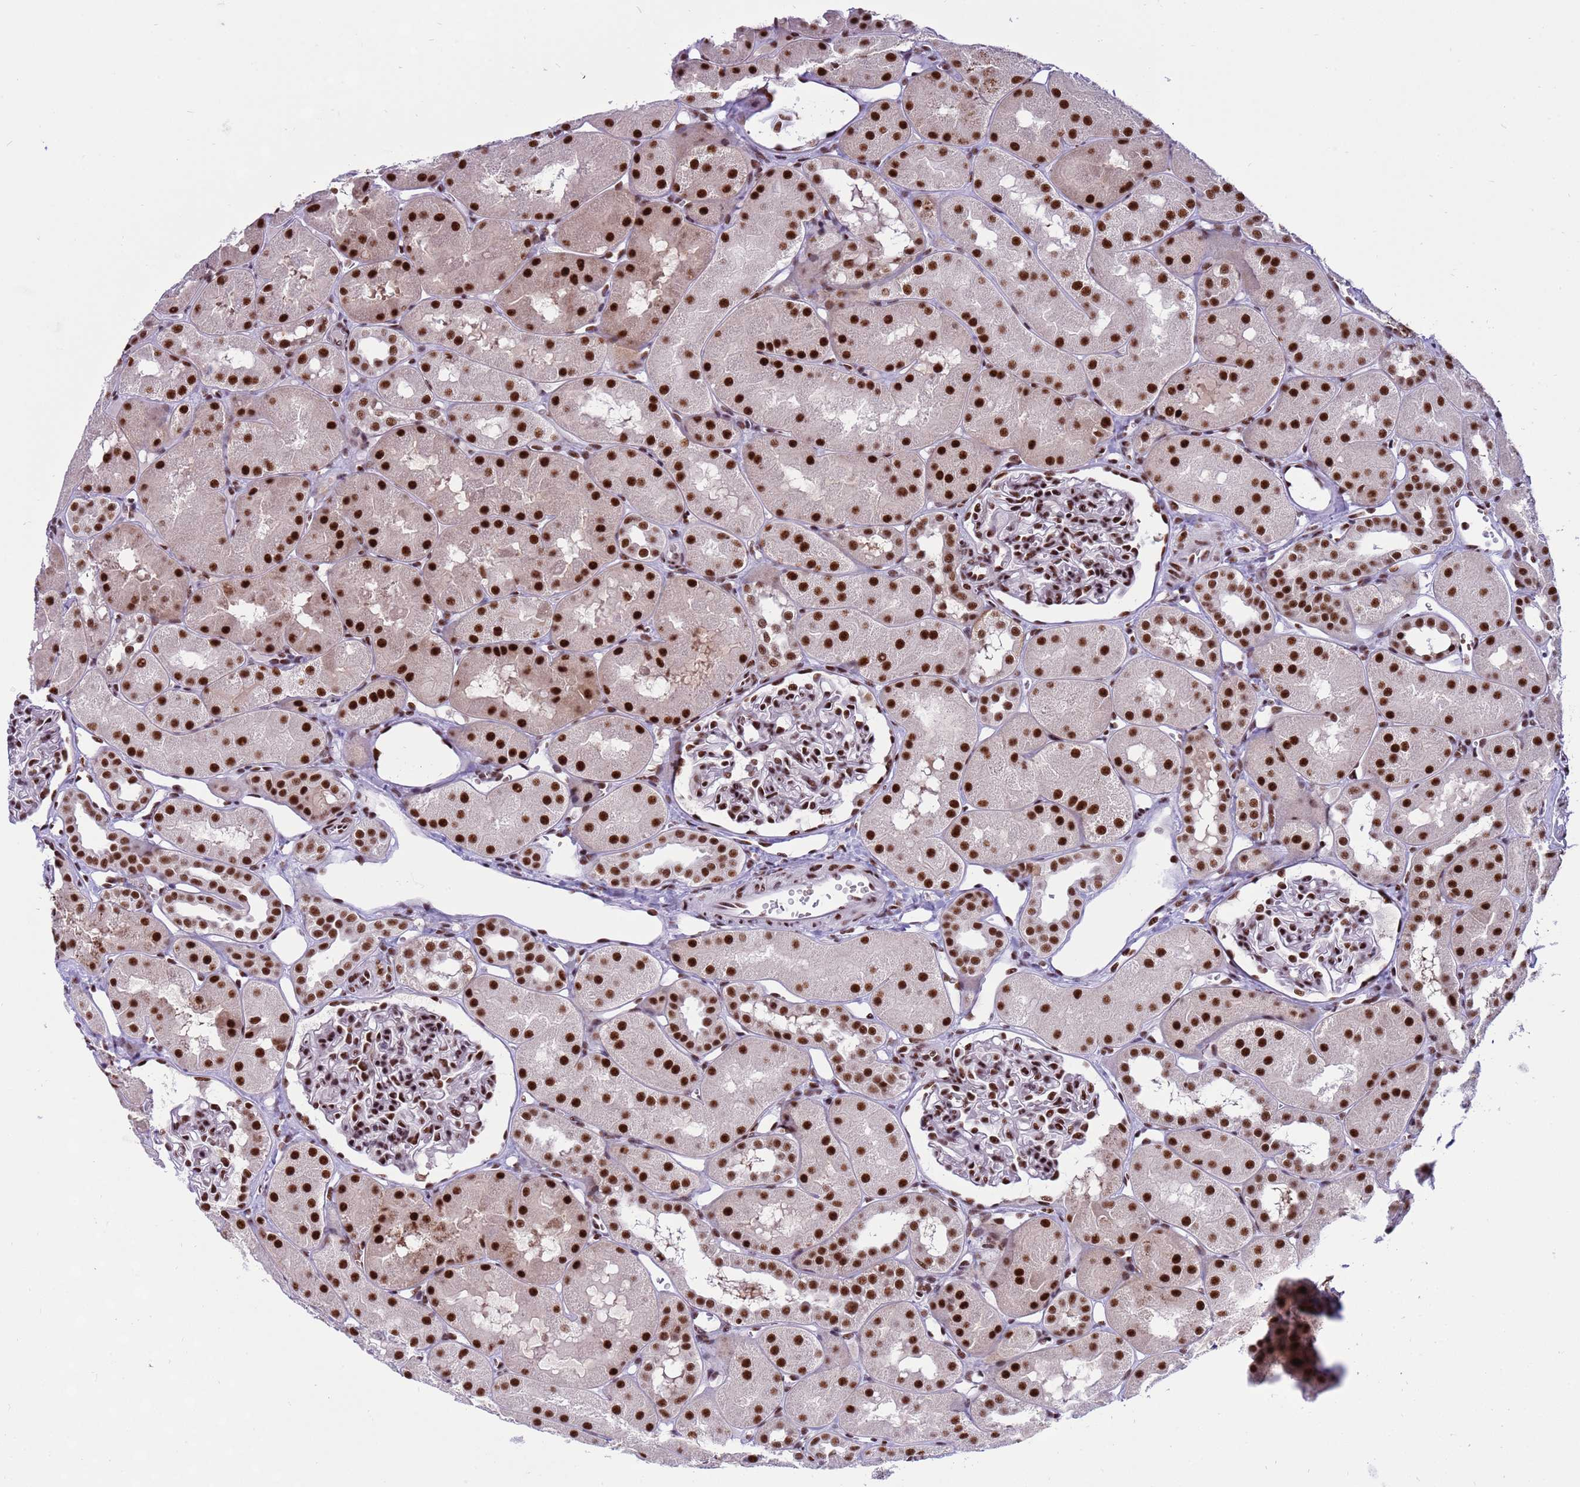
{"staining": {"intensity": "strong", "quantity": "25%-75%", "location": "nuclear"}, "tissue": "kidney", "cell_type": "Cells in glomeruli", "image_type": "normal", "snomed": [{"axis": "morphology", "description": "Normal tissue, NOS"}, {"axis": "topography", "description": "Kidney"}, {"axis": "topography", "description": "Urinary bladder"}], "caption": "High-magnification brightfield microscopy of normal kidney stained with DAB (brown) and counterstained with hematoxylin (blue). cells in glomeruli exhibit strong nuclear staining is appreciated in about25%-75% of cells.", "gene": "THOC2", "patient": {"sex": "male", "age": 16}}